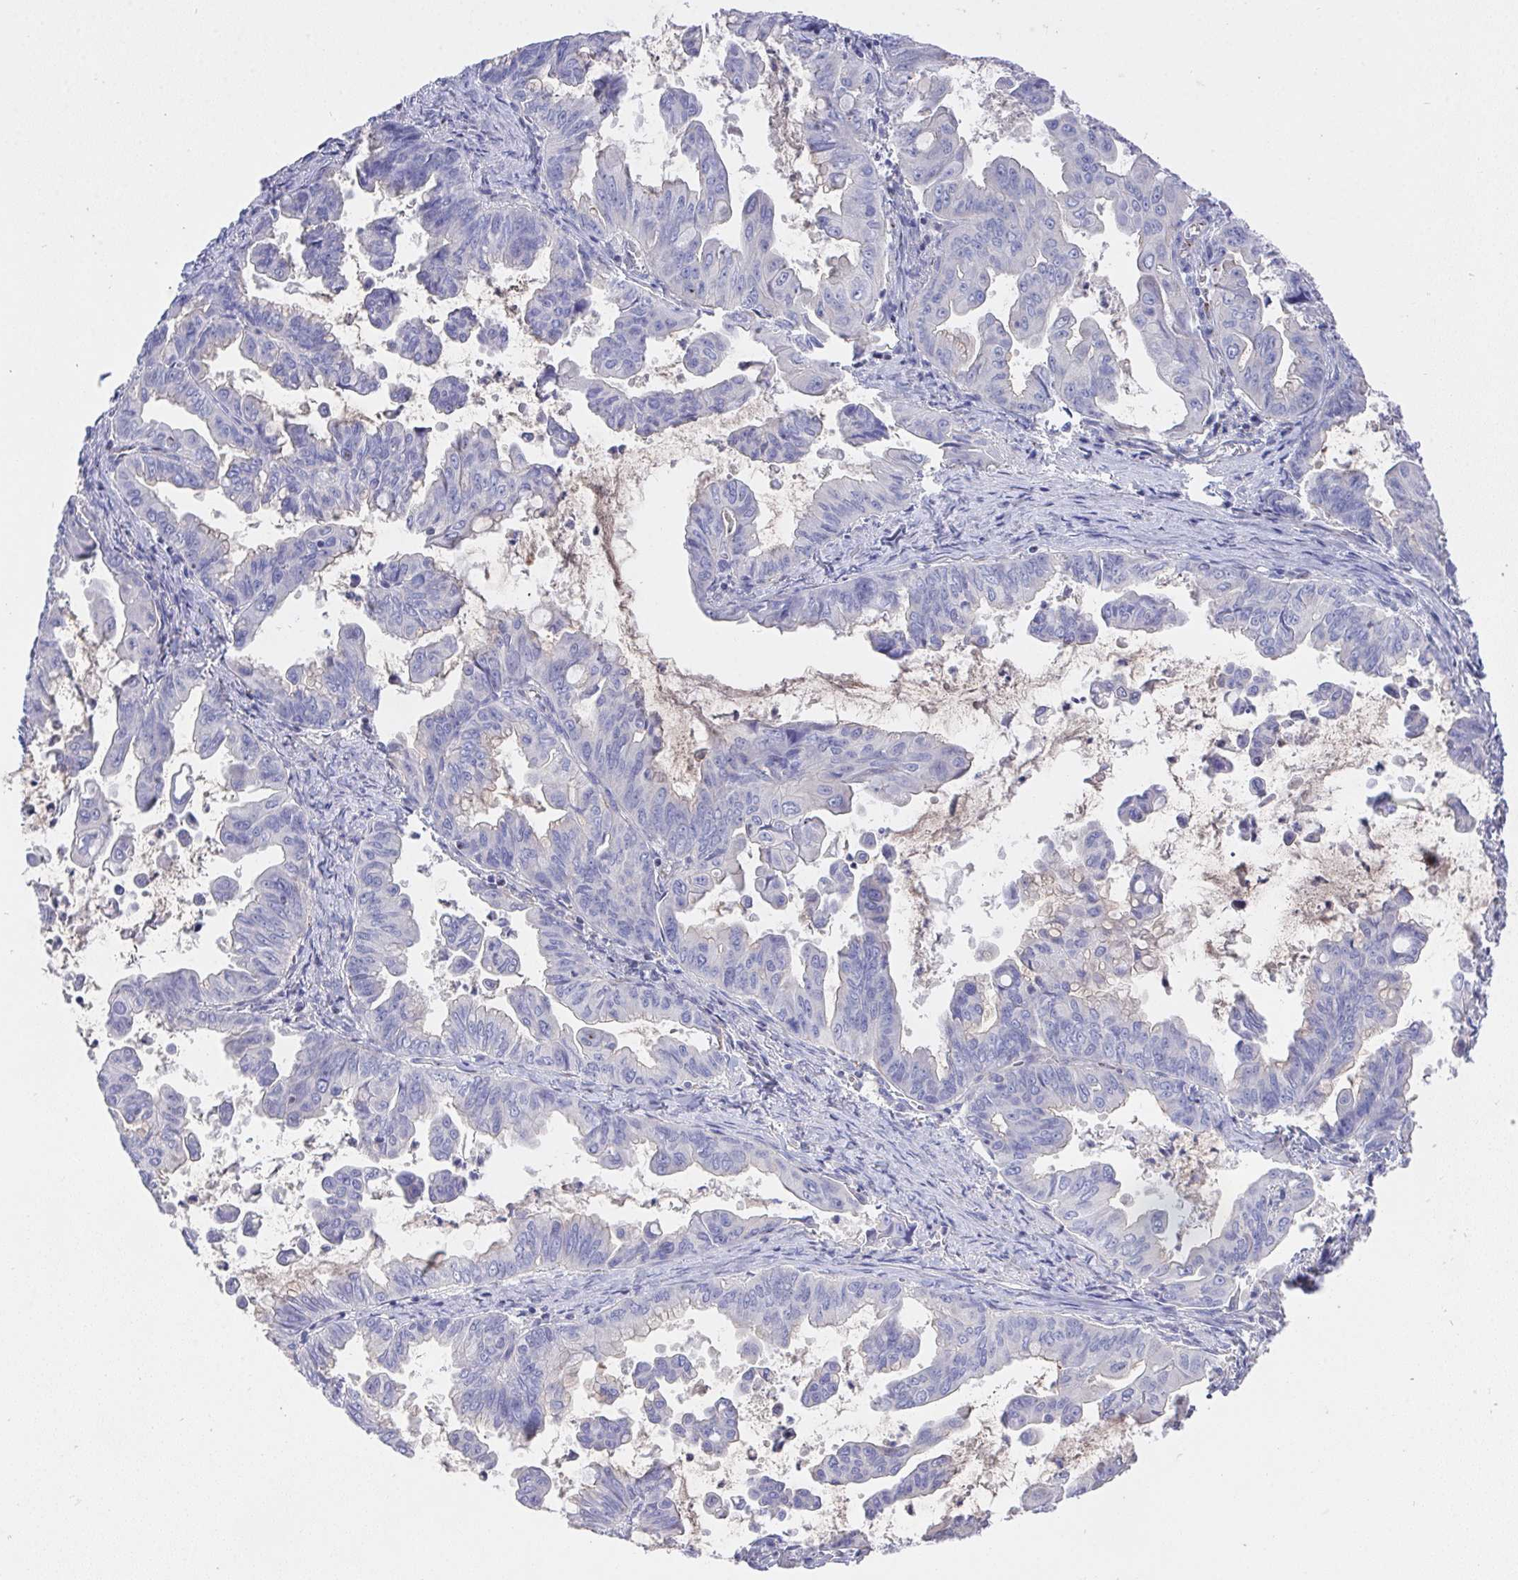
{"staining": {"intensity": "negative", "quantity": "none", "location": "none"}, "tissue": "stomach cancer", "cell_type": "Tumor cells", "image_type": "cancer", "snomed": [{"axis": "morphology", "description": "Adenocarcinoma, NOS"}, {"axis": "topography", "description": "Stomach, upper"}], "caption": "Immunohistochemistry photomicrograph of human stomach adenocarcinoma stained for a protein (brown), which reveals no expression in tumor cells.", "gene": "PRG3", "patient": {"sex": "male", "age": 80}}